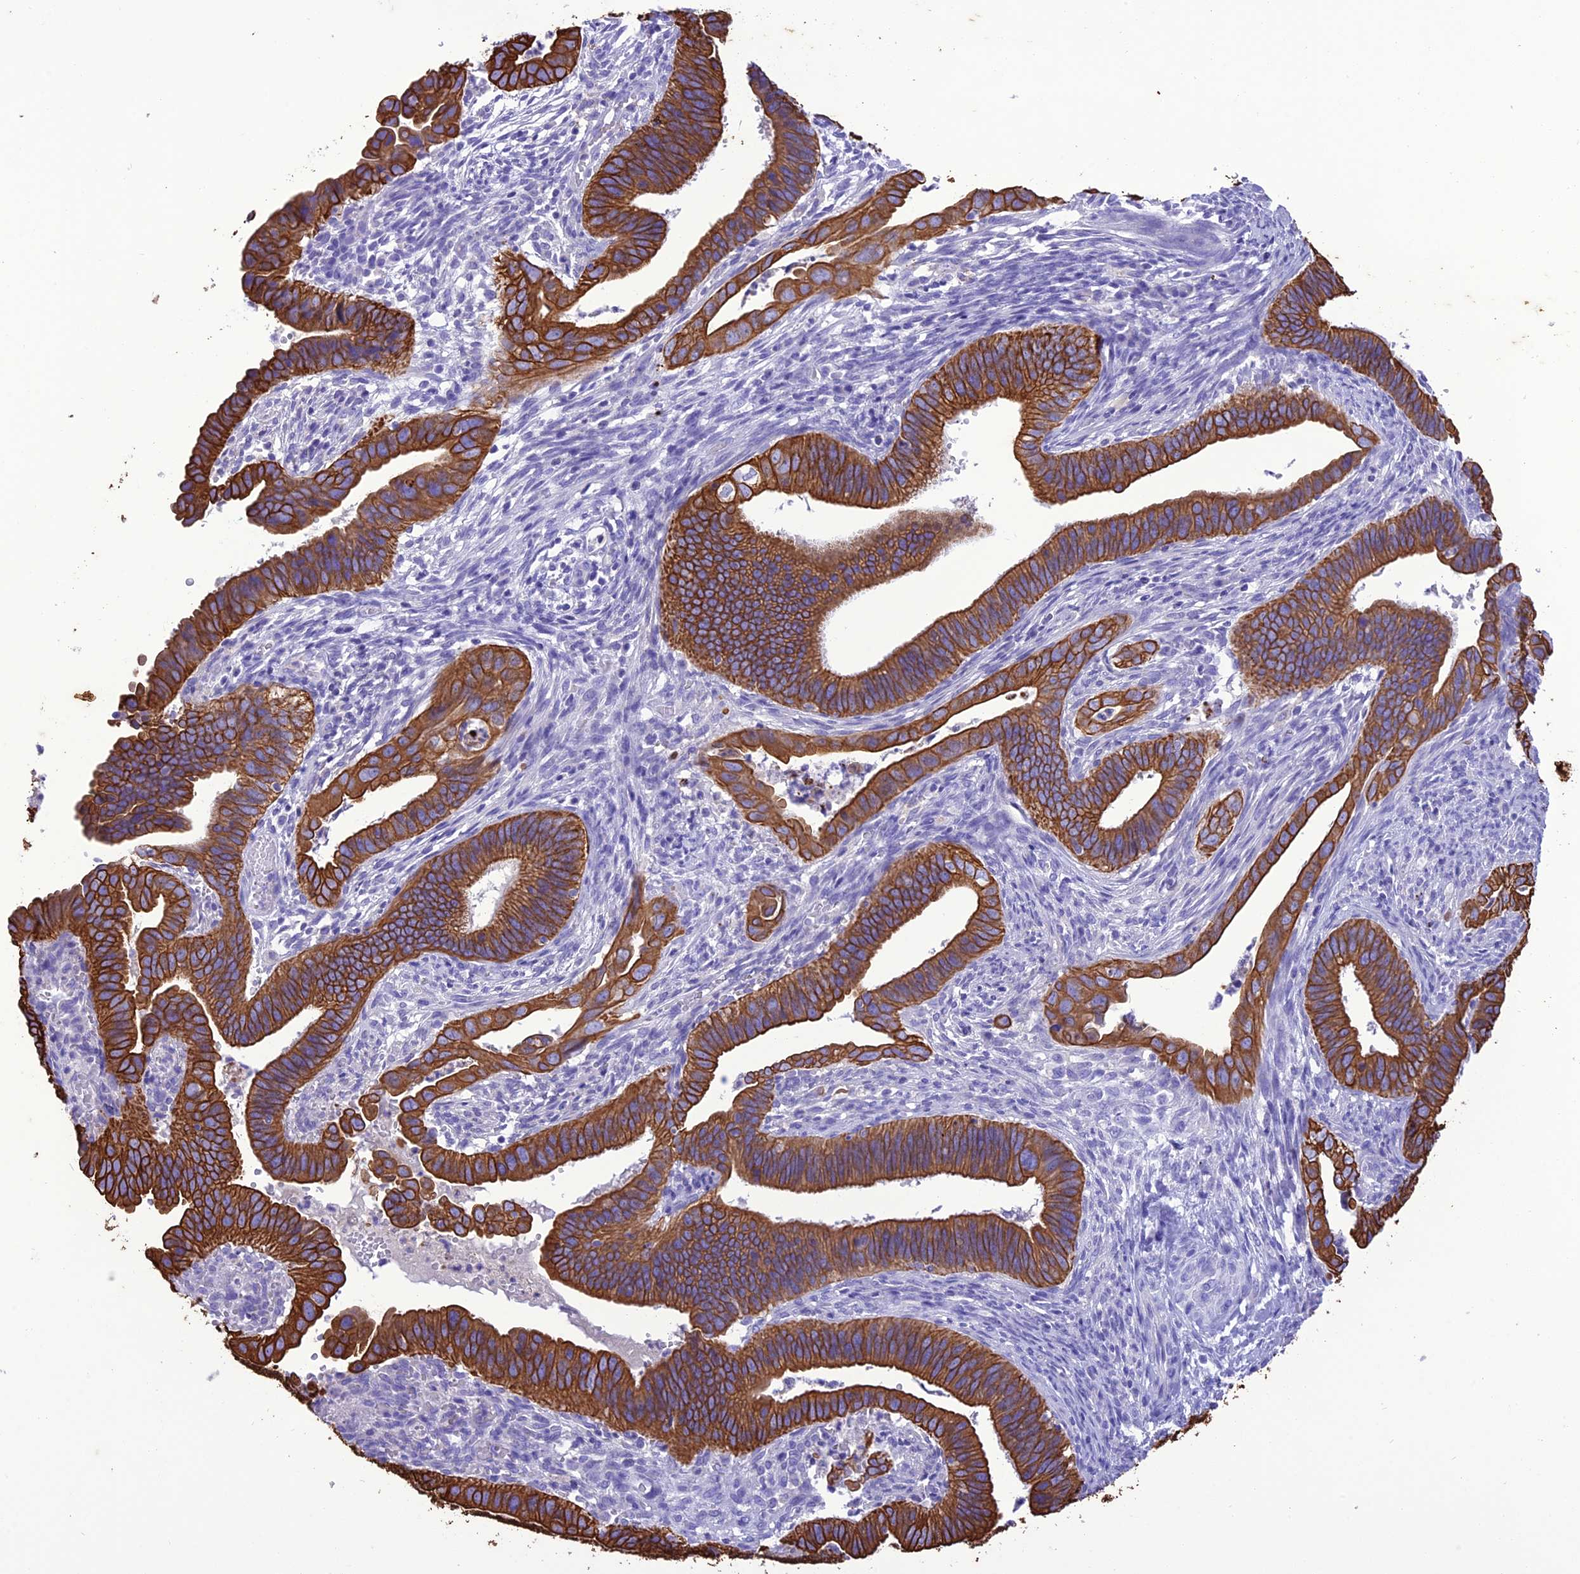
{"staining": {"intensity": "strong", "quantity": ">75%", "location": "cytoplasmic/membranous"}, "tissue": "cervical cancer", "cell_type": "Tumor cells", "image_type": "cancer", "snomed": [{"axis": "morphology", "description": "Adenocarcinoma, NOS"}, {"axis": "topography", "description": "Cervix"}], "caption": "An immunohistochemistry (IHC) image of tumor tissue is shown. Protein staining in brown labels strong cytoplasmic/membranous positivity in cervical cancer within tumor cells.", "gene": "VPS52", "patient": {"sex": "female", "age": 42}}